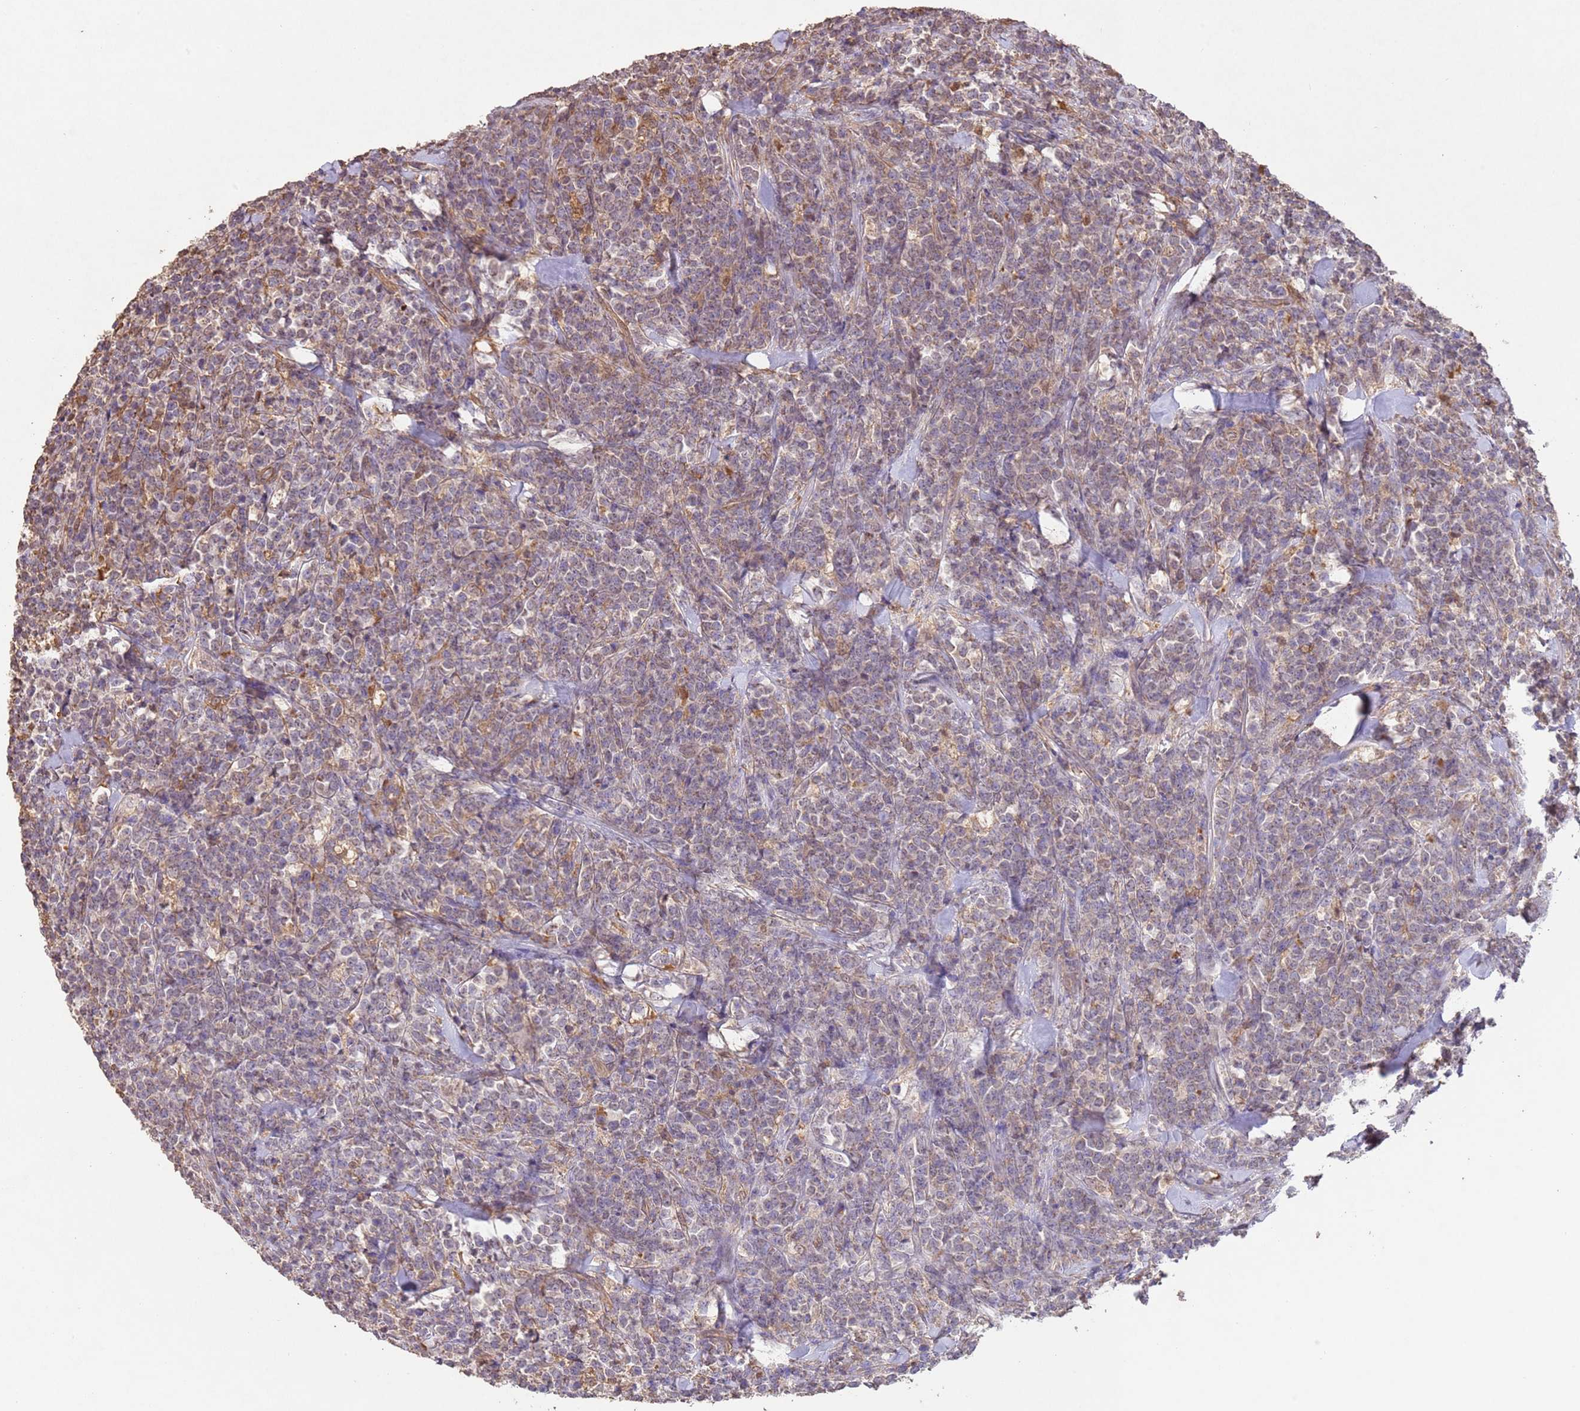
{"staining": {"intensity": "weak", "quantity": "<25%", "location": "cytoplasmic/membranous"}, "tissue": "lymphoma", "cell_type": "Tumor cells", "image_type": "cancer", "snomed": [{"axis": "morphology", "description": "Malignant lymphoma, non-Hodgkin's type, High grade"}, {"axis": "topography", "description": "Small intestine"}], "caption": "IHC of malignant lymphoma, non-Hodgkin's type (high-grade) reveals no positivity in tumor cells.", "gene": "NPHP1", "patient": {"sex": "male", "age": 8}}